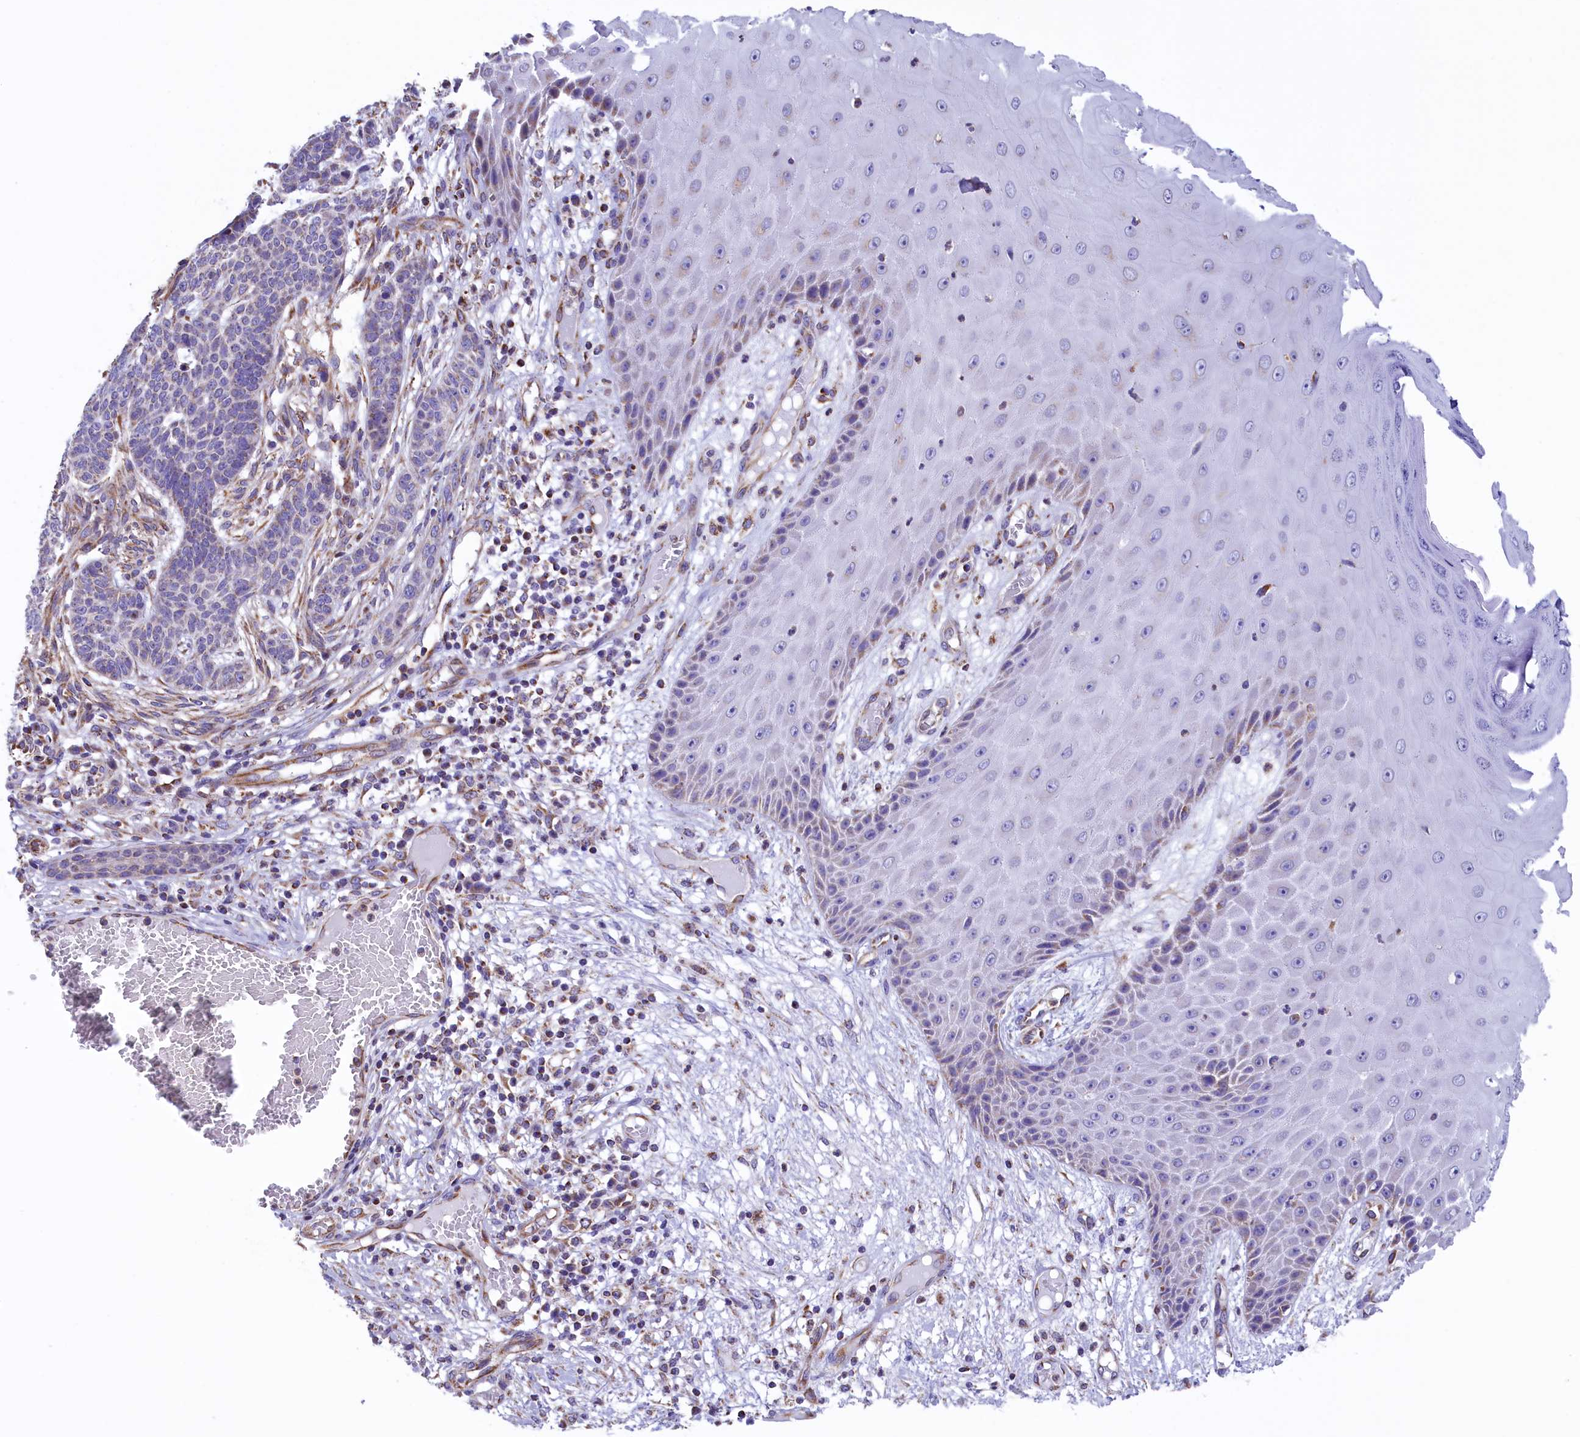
{"staining": {"intensity": "negative", "quantity": "none", "location": "none"}, "tissue": "skin cancer", "cell_type": "Tumor cells", "image_type": "cancer", "snomed": [{"axis": "morphology", "description": "Normal tissue, NOS"}, {"axis": "morphology", "description": "Basal cell carcinoma"}, {"axis": "topography", "description": "Skin"}], "caption": "Immunohistochemistry (IHC) of skin cancer reveals no expression in tumor cells.", "gene": "GATB", "patient": {"sex": "male", "age": 64}}